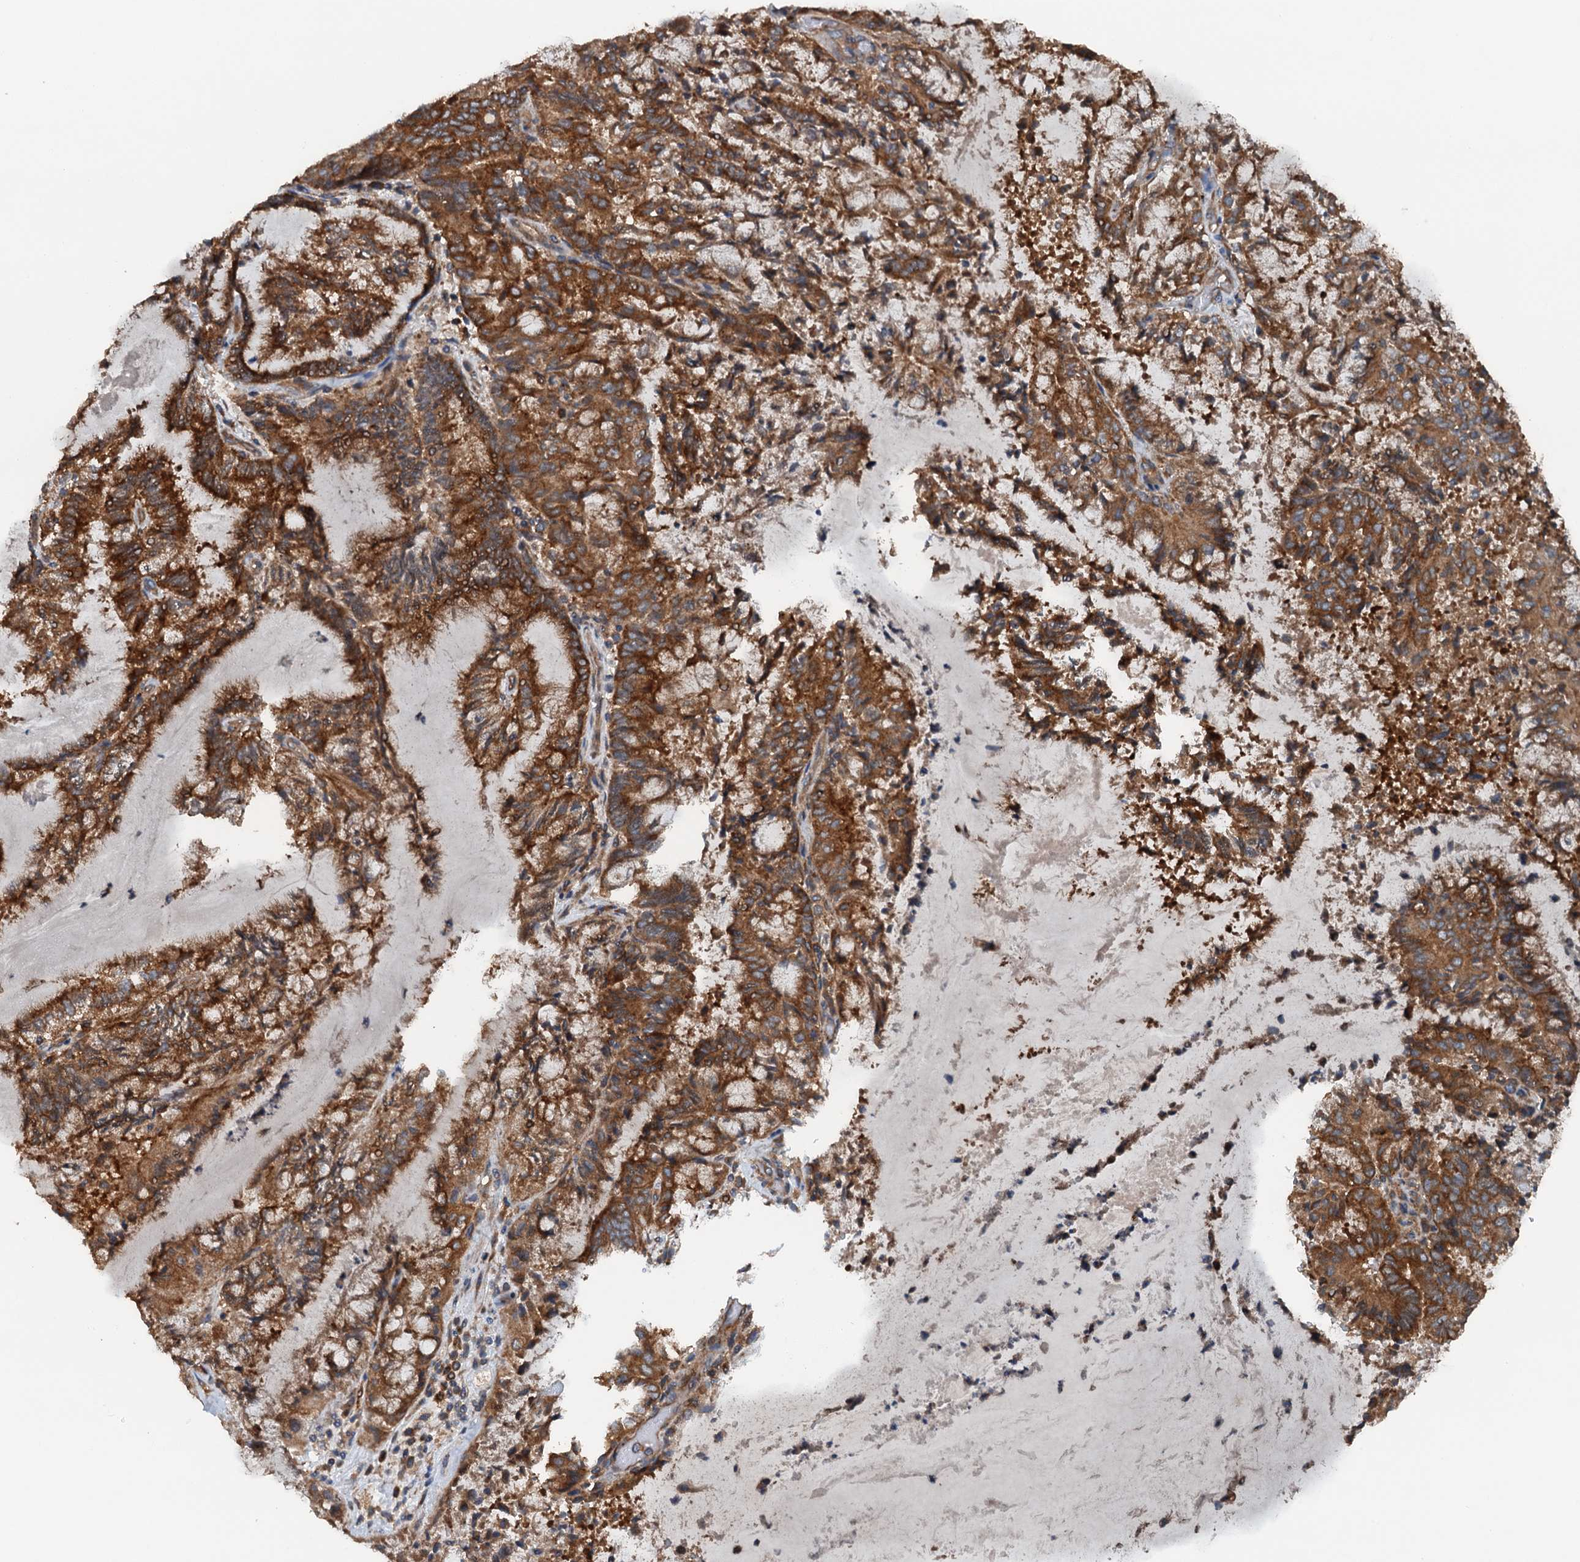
{"staining": {"intensity": "strong", "quantity": ">75%", "location": "cytoplasmic/membranous"}, "tissue": "endometrial cancer", "cell_type": "Tumor cells", "image_type": "cancer", "snomed": [{"axis": "morphology", "description": "Adenocarcinoma, NOS"}, {"axis": "topography", "description": "Endometrium"}], "caption": "Endometrial adenocarcinoma stained with immunohistochemistry (IHC) shows strong cytoplasmic/membranous staining in about >75% of tumor cells. The protein is stained brown, and the nuclei are stained in blue (DAB (3,3'-diaminobenzidine) IHC with brightfield microscopy, high magnification).", "gene": "COG3", "patient": {"sex": "female", "age": 80}}